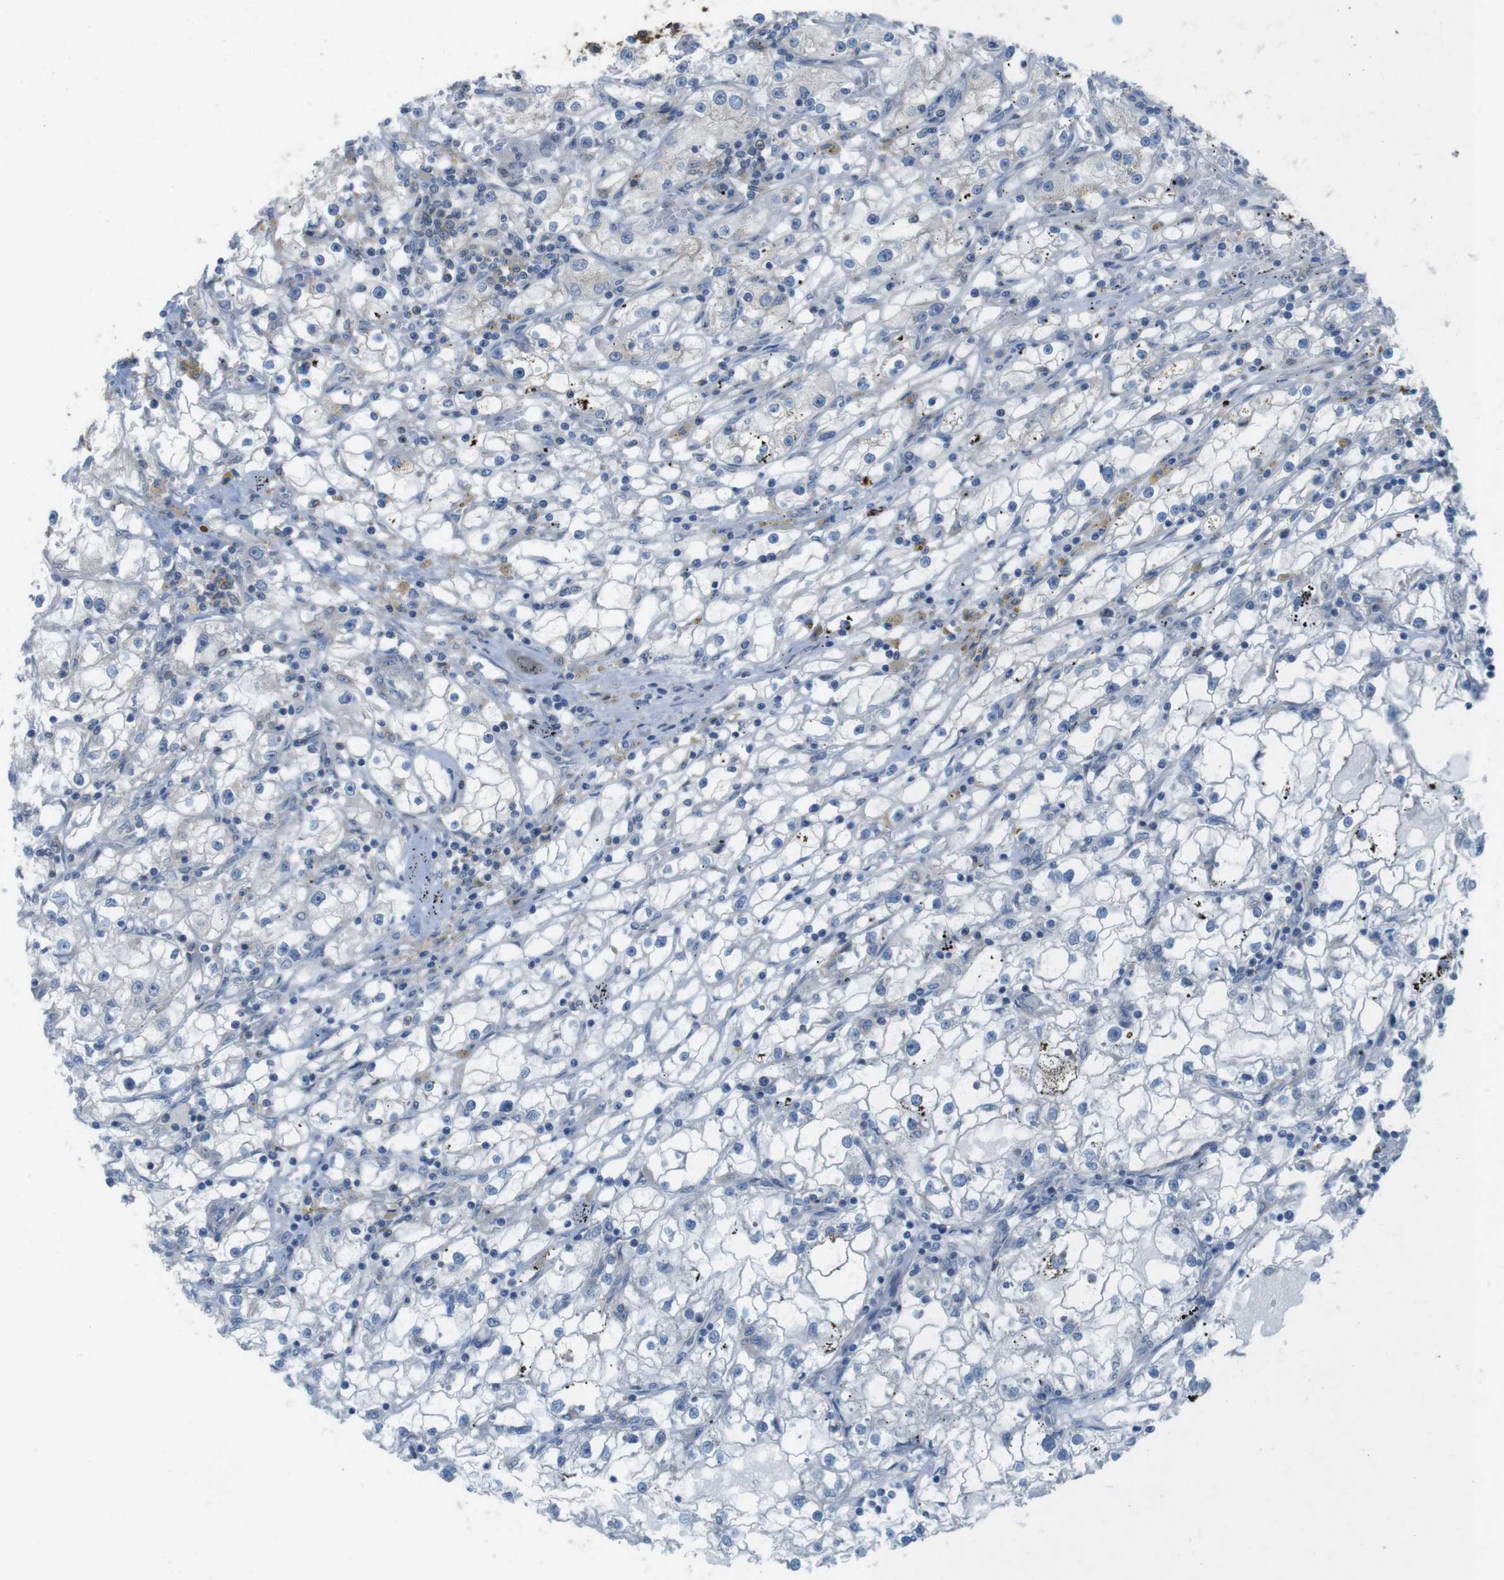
{"staining": {"intensity": "weak", "quantity": "<25%", "location": "cytoplasmic/membranous"}, "tissue": "renal cancer", "cell_type": "Tumor cells", "image_type": "cancer", "snomed": [{"axis": "morphology", "description": "Adenocarcinoma, NOS"}, {"axis": "topography", "description": "Kidney"}], "caption": "There is no significant staining in tumor cells of renal adenocarcinoma.", "gene": "MTHFD1", "patient": {"sex": "male", "age": 56}}